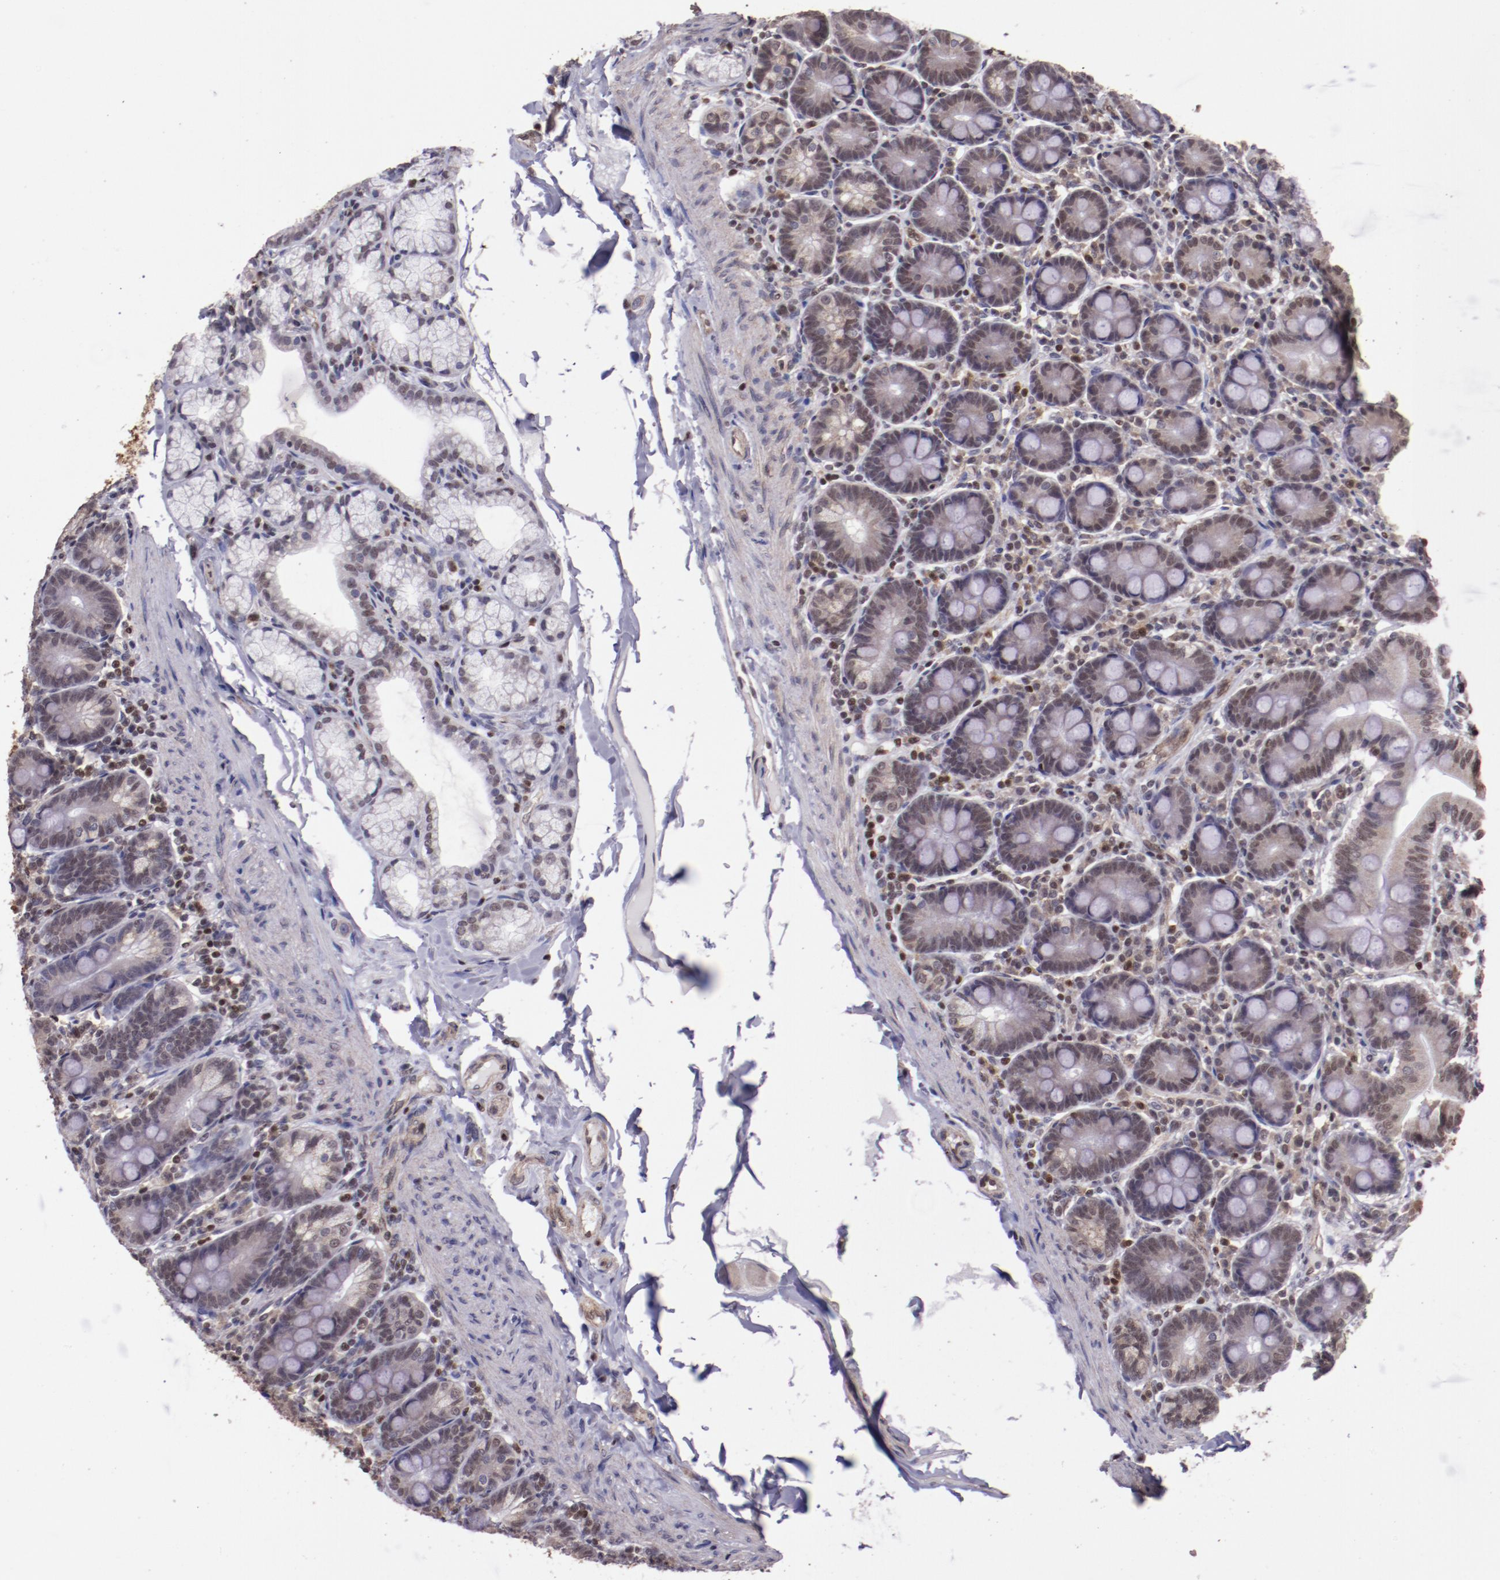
{"staining": {"intensity": "weak", "quantity": ">75%", "location": "cytoplasmic/membranous,nuclear"}, "tissue": "duodenum", "cell_type": "Glandular cells", "image_type": "normal", "snomed": [{"axis": "morphology", "description": "Normal tissue, NOS"}, {"axis": "topography", "description": "Duodenum"}], "caption": "An immunohistochemistry image of unremarkable tissue is shown. Protein staining in brown highlights weak cytoplasmic/membranous,nuclear positivity in duodenum within glandular cells. (brown staining indicates protein expression, while blue staining denotes nuclei).", "gene": "ELF1", "patient": {"sex": "male", "age": 50}}